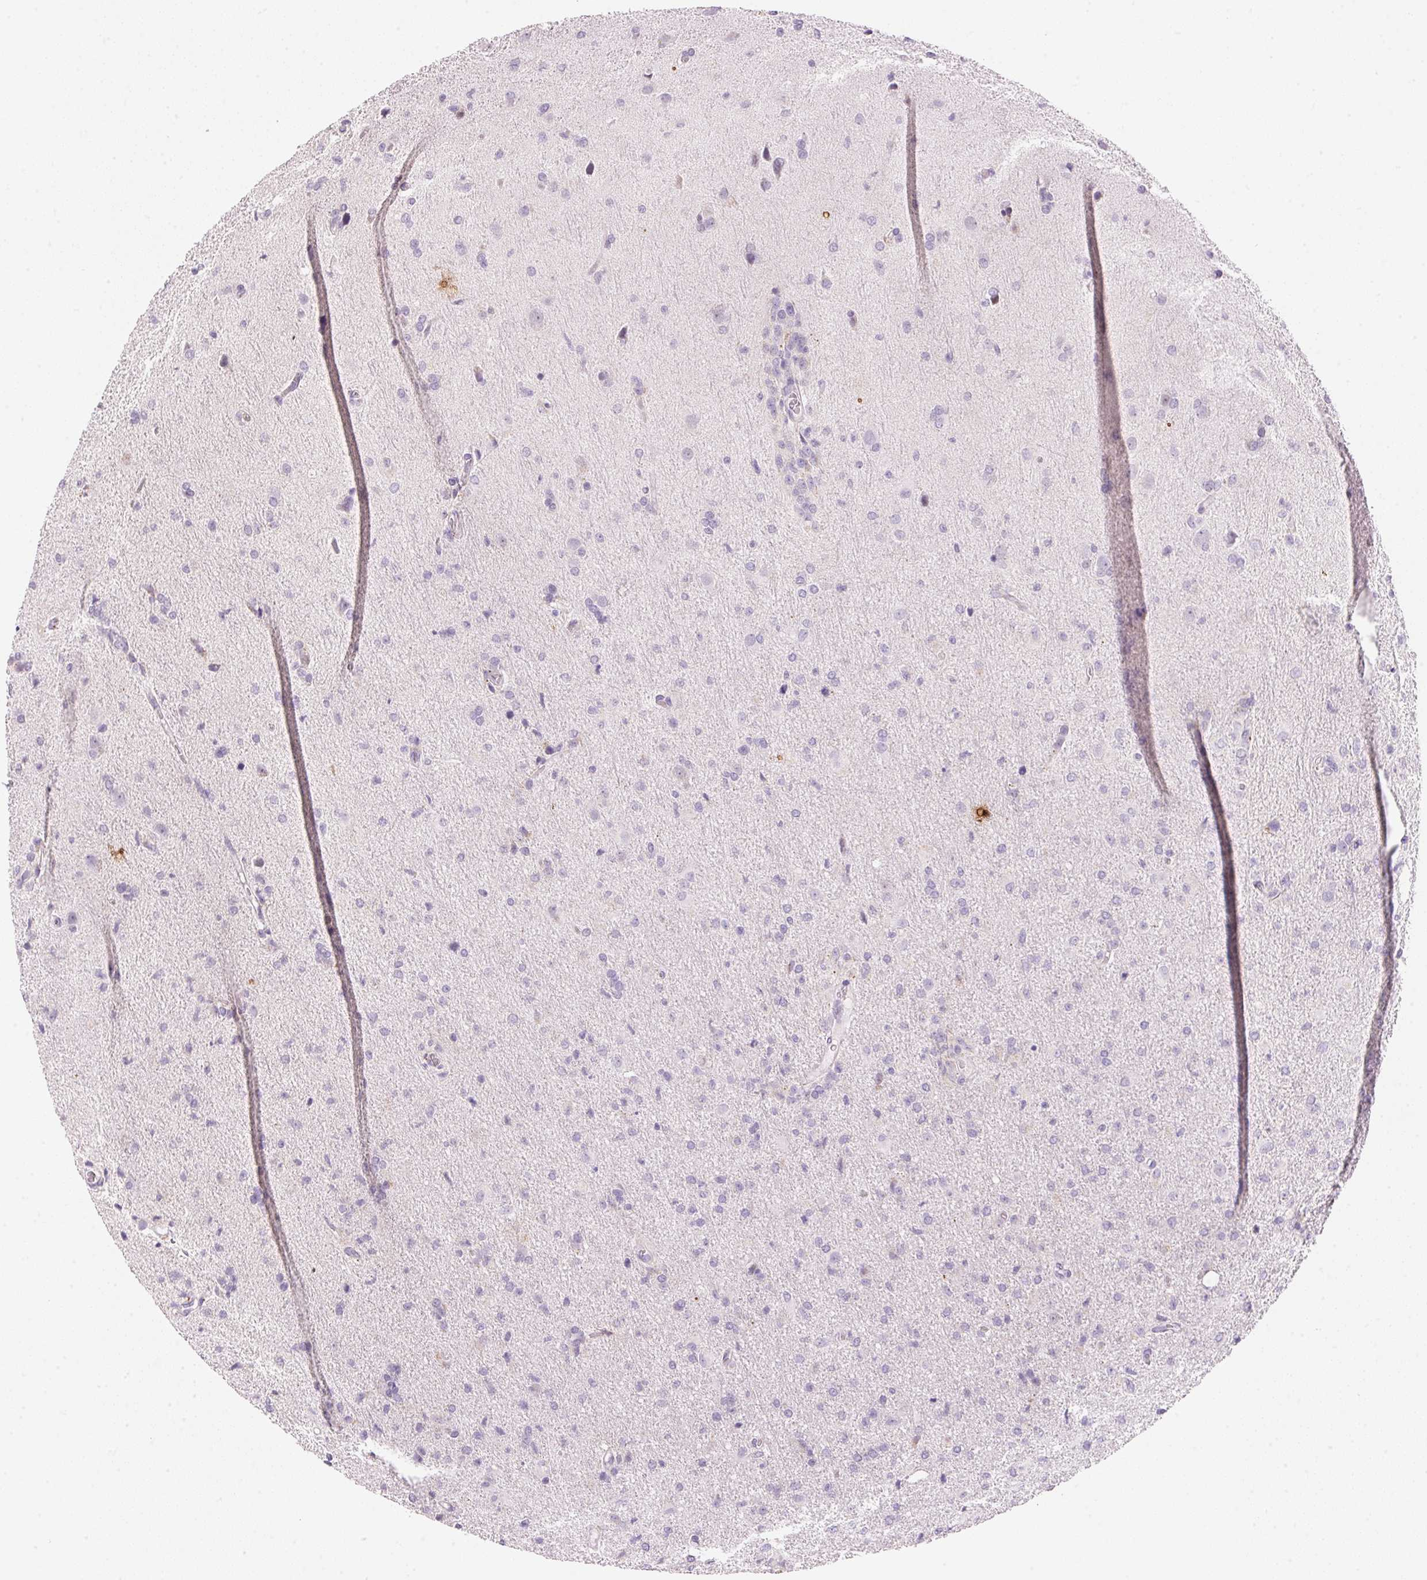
{"staining": {"intensity": "negative", "quantity": "none", "location": "none"}, "tissue": "glioma", "cell_type": "Tumor cells", "image_type": "cancer", "snomed": [{"axis": "morphology", "description": "Glioma, malignant, High grade"}, {"axis": "topography", "description": "Brain"}], "caption": "Photomicrograph shows no significant protein expression in tumor cells of glioma.", "gene": "CYP11B1", "patient": {"sex": "male", "age": 68}}